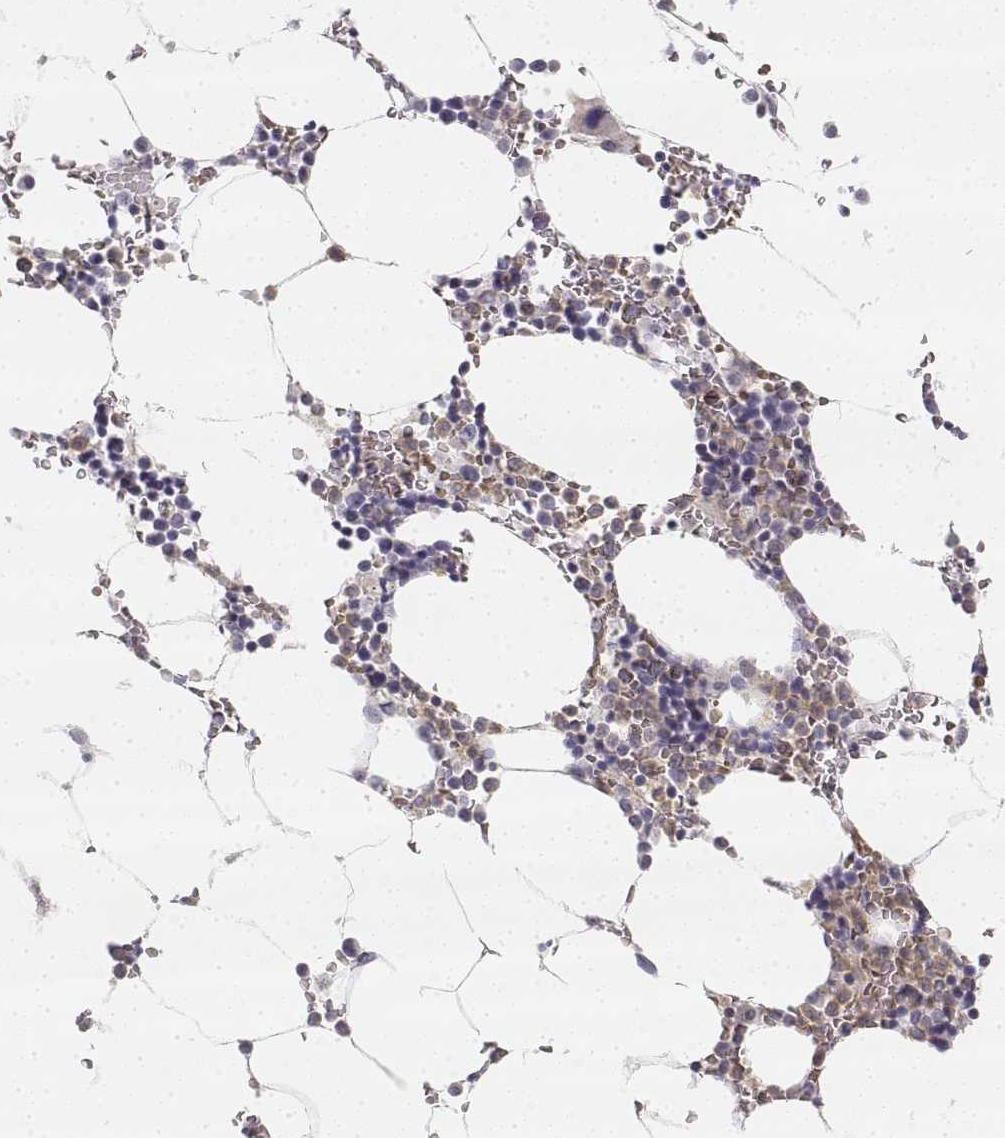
{"staining": {"intensity": "negative", "quantity": "none", "location": "none"}, "tissue": "bone marrow", "cell_type": "Hematopoietic cells", "image_type": "normal", "snomed": [{"axis": "morphology", "description": "Normal tissue, NOS"}, {"axis": "topography", "description": "Bone marrow"}], "caption": "Immunohistochemistry photomicrograph of unremarkable human bone marrow stained for a protein (brown), which reveals no positivity in hematopoietic cells.", "gene": "GLIPR1L2", "patient": {"sex": "female", "age": 52}}